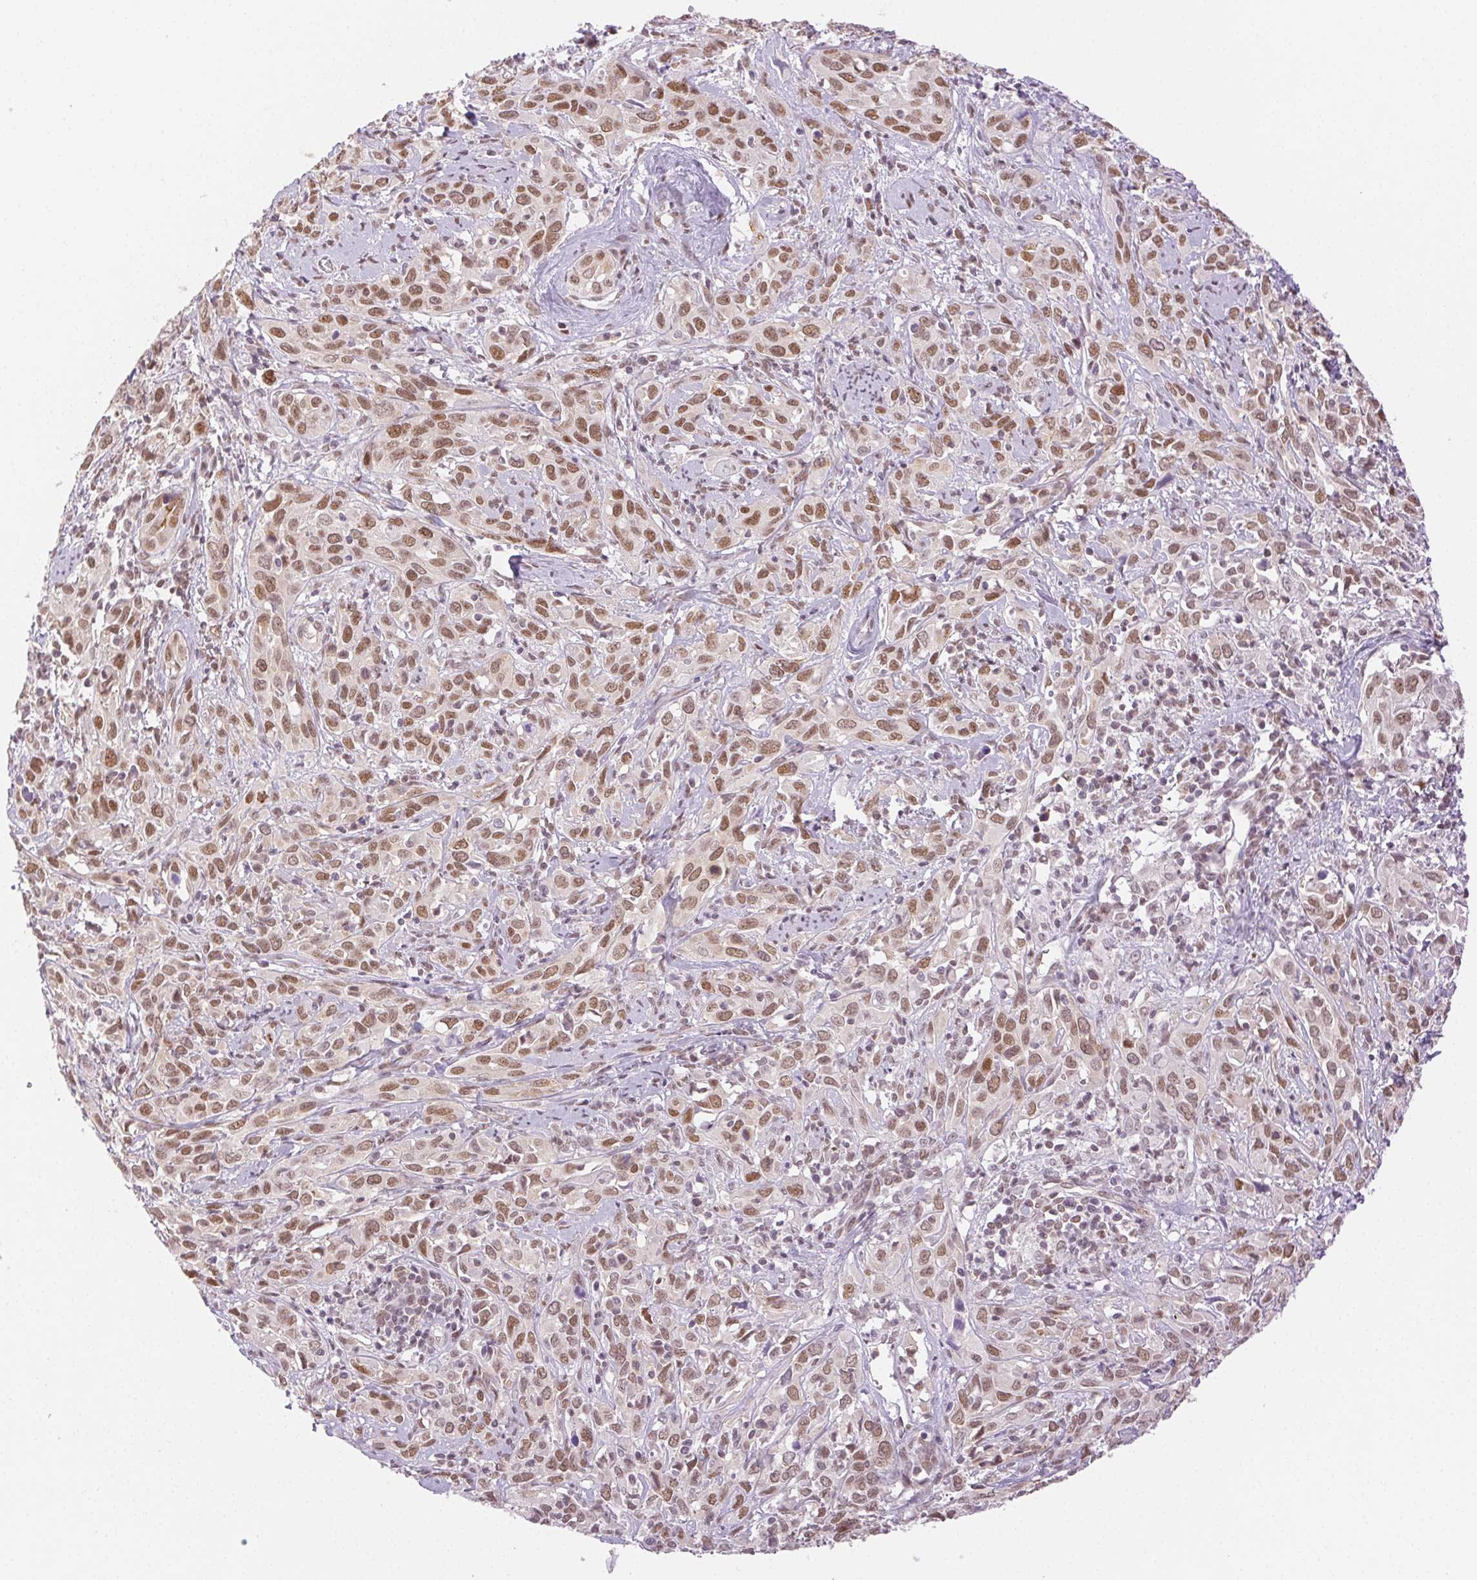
{"staining": {"intensity": "moderate", "quantity": ">75%", "location": "nuclear"}, "tissue": "cervical cancer", "cell_type": "Tumor cells", "image_type": "cancer", "snomed": [{"axis": "morphology", "description": "Normal tissue, NOS"}, {"axis": "morphology", "description": "Squamous cell carcinoma, NOS"}, {"axis": "topography", "description": "Cervix"}], "caption": "IHC micrograph of human cervical cancer stained for a protein (brown), which exhibits medium levels of moderate nuclear staining in about >75% of tumor cells.", "gene": "H2AZ2", "patient": {"sex": "female", "age": 51}}